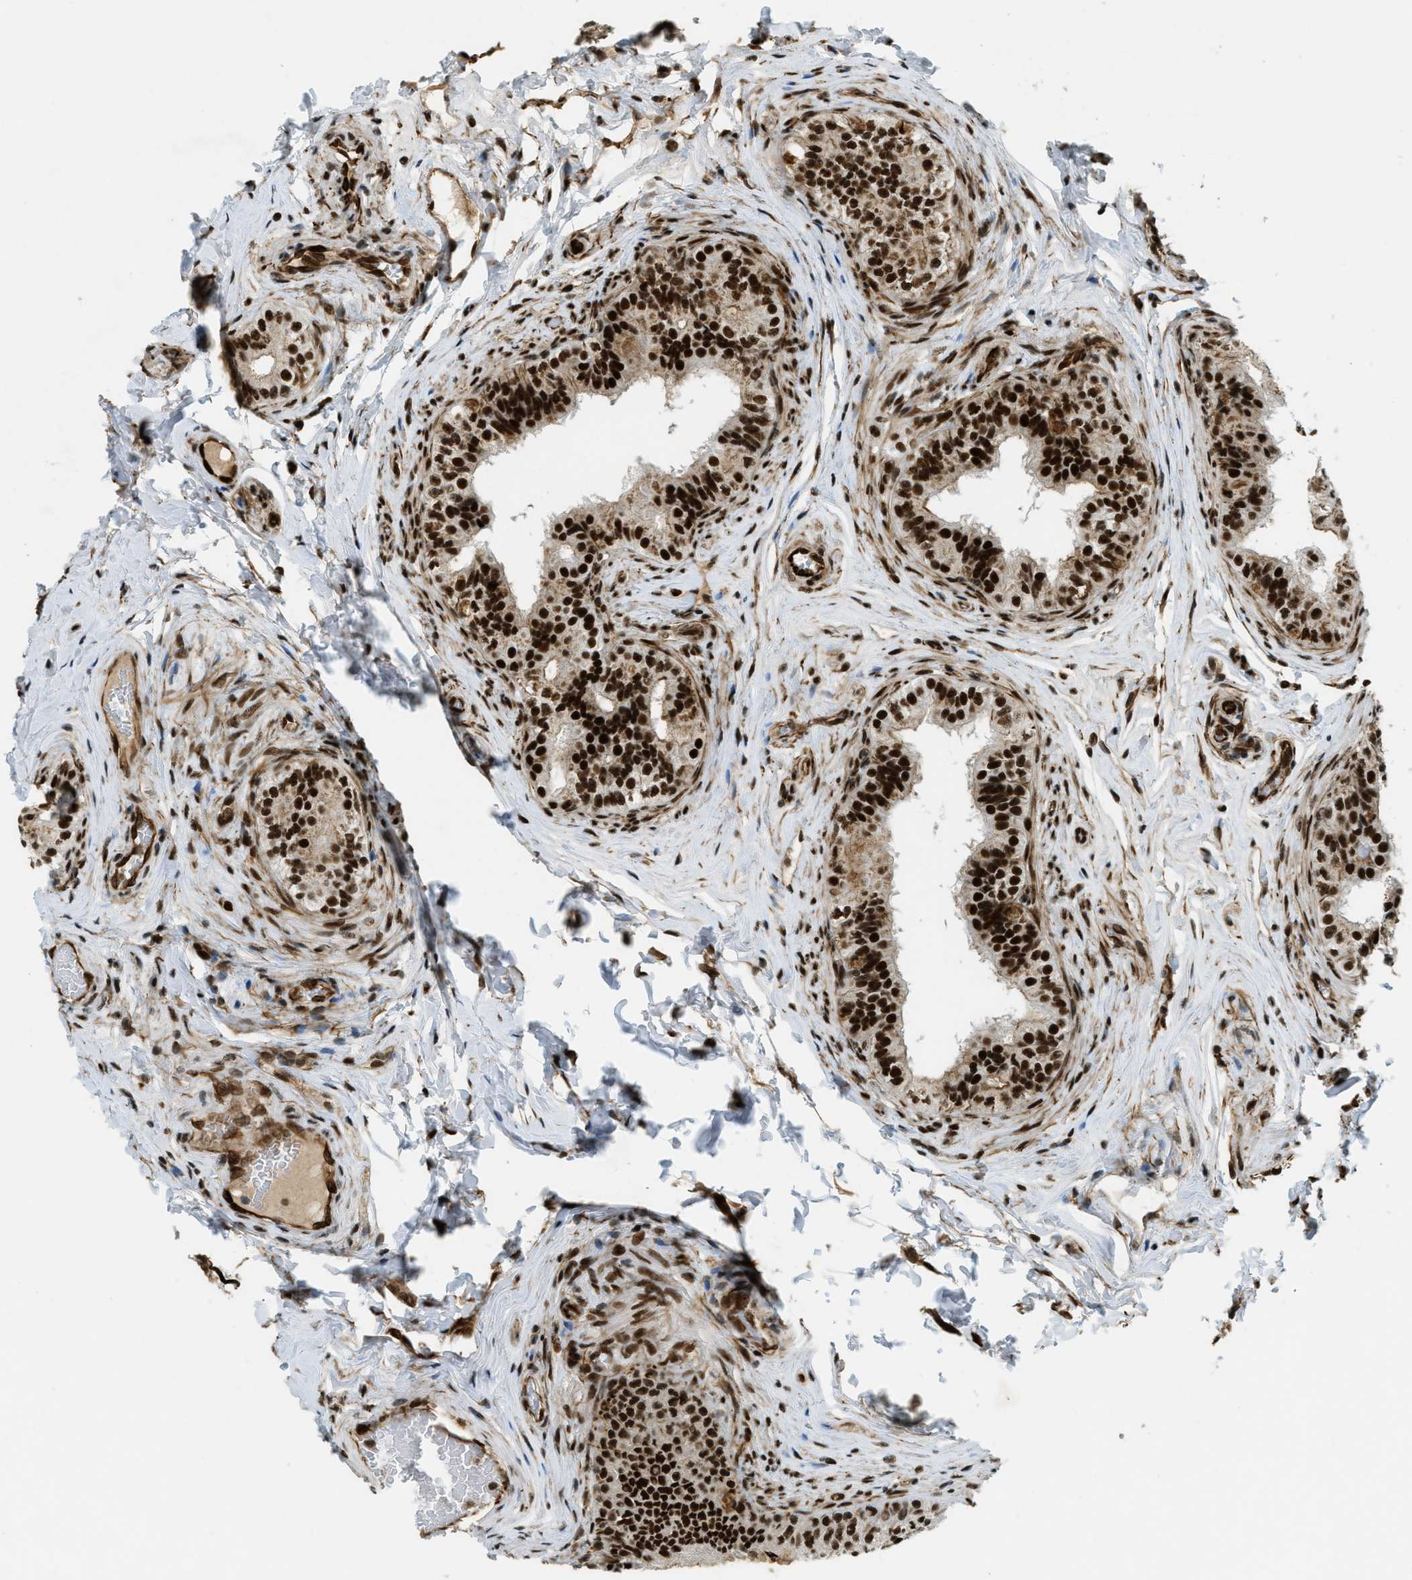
{"staining": {"intensity": "strong", "quantity": ">75%", "location": "nuclear"}, "tissue": "epididymis", "cell_type": "Glandular cells", "image_type": "normal", "snomed": [{"axis": "morphology", "description": "Normal tissue, NOS"}, {"axis": "topography", "description": "Testis"}, {"axis": "topography", "description": "Epididymis"}], "caption": "DAB (3,3'-diaminobenzidine) immunohistochemical staining of unremarkable human epididymis reveals strong nuclear protein staining in approximately >75% of glandular cells. (Stains: DAB in brown, nuclei in blue, Microscopy: brightfield microscopy at high magnification).", "gene": "ZFR", "patient": {"sex": "male", "age": 36}}